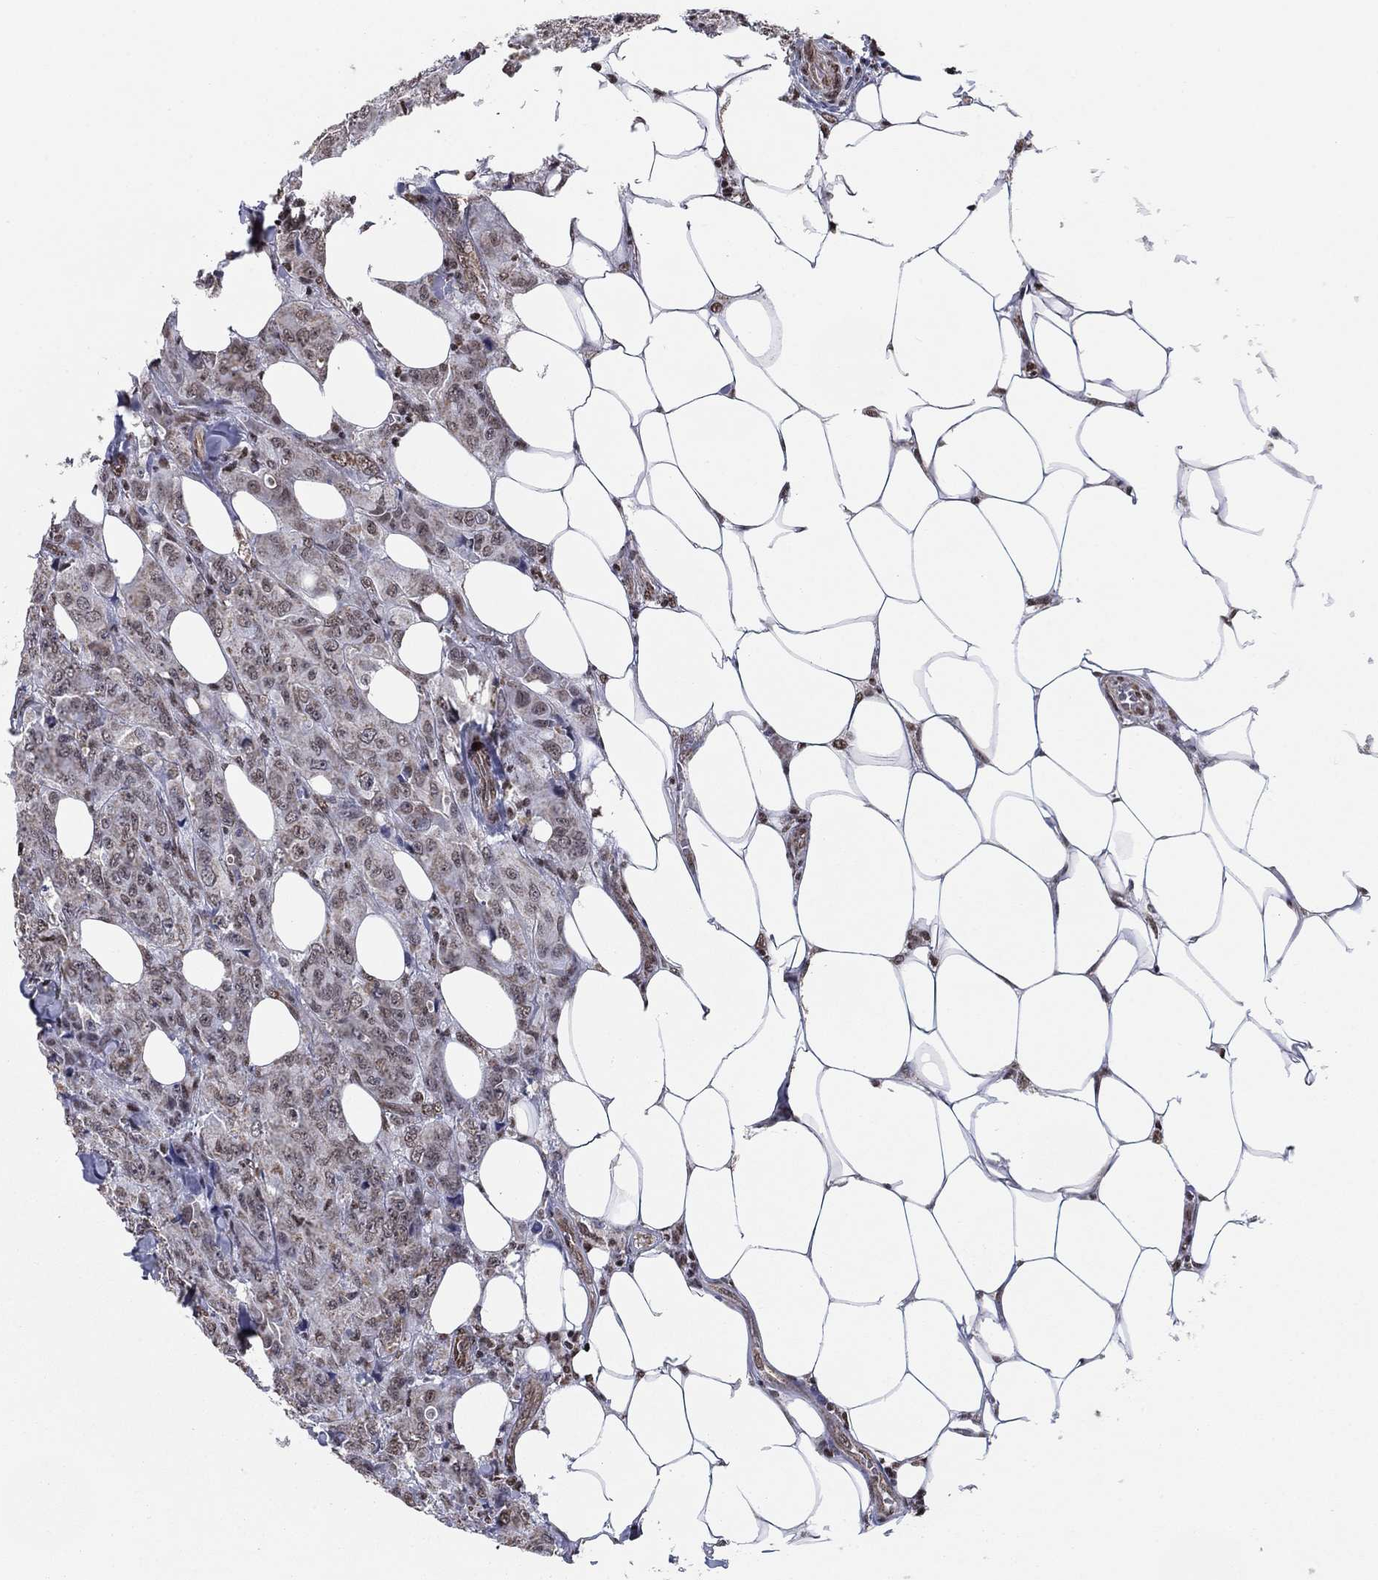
{"staining": {"intensity": "weak", "quantity": ">75%", "location": "cytoplasmic/membranous,nuclear"}, "tissue": "breast cancer", "cell_type": "Tumor cells", "image_type": "cancer", "snomed": [{"axis": "morphology", "description": "Duct carcinoma"}, {"axis": "topography", "description": "Breast"}], "caption": "A low amount of weak cytoplasmic/membranous and nuclear expression is seen in about >75% of tumor cells in intraductal carcinoma (breast) tissue. Immunohistochemistry (ihc) stains the protein of interest in brown and the nuclei are stained blue.", "gene": "N4BP2", "patient": {"sex": "female", "age": 43}}